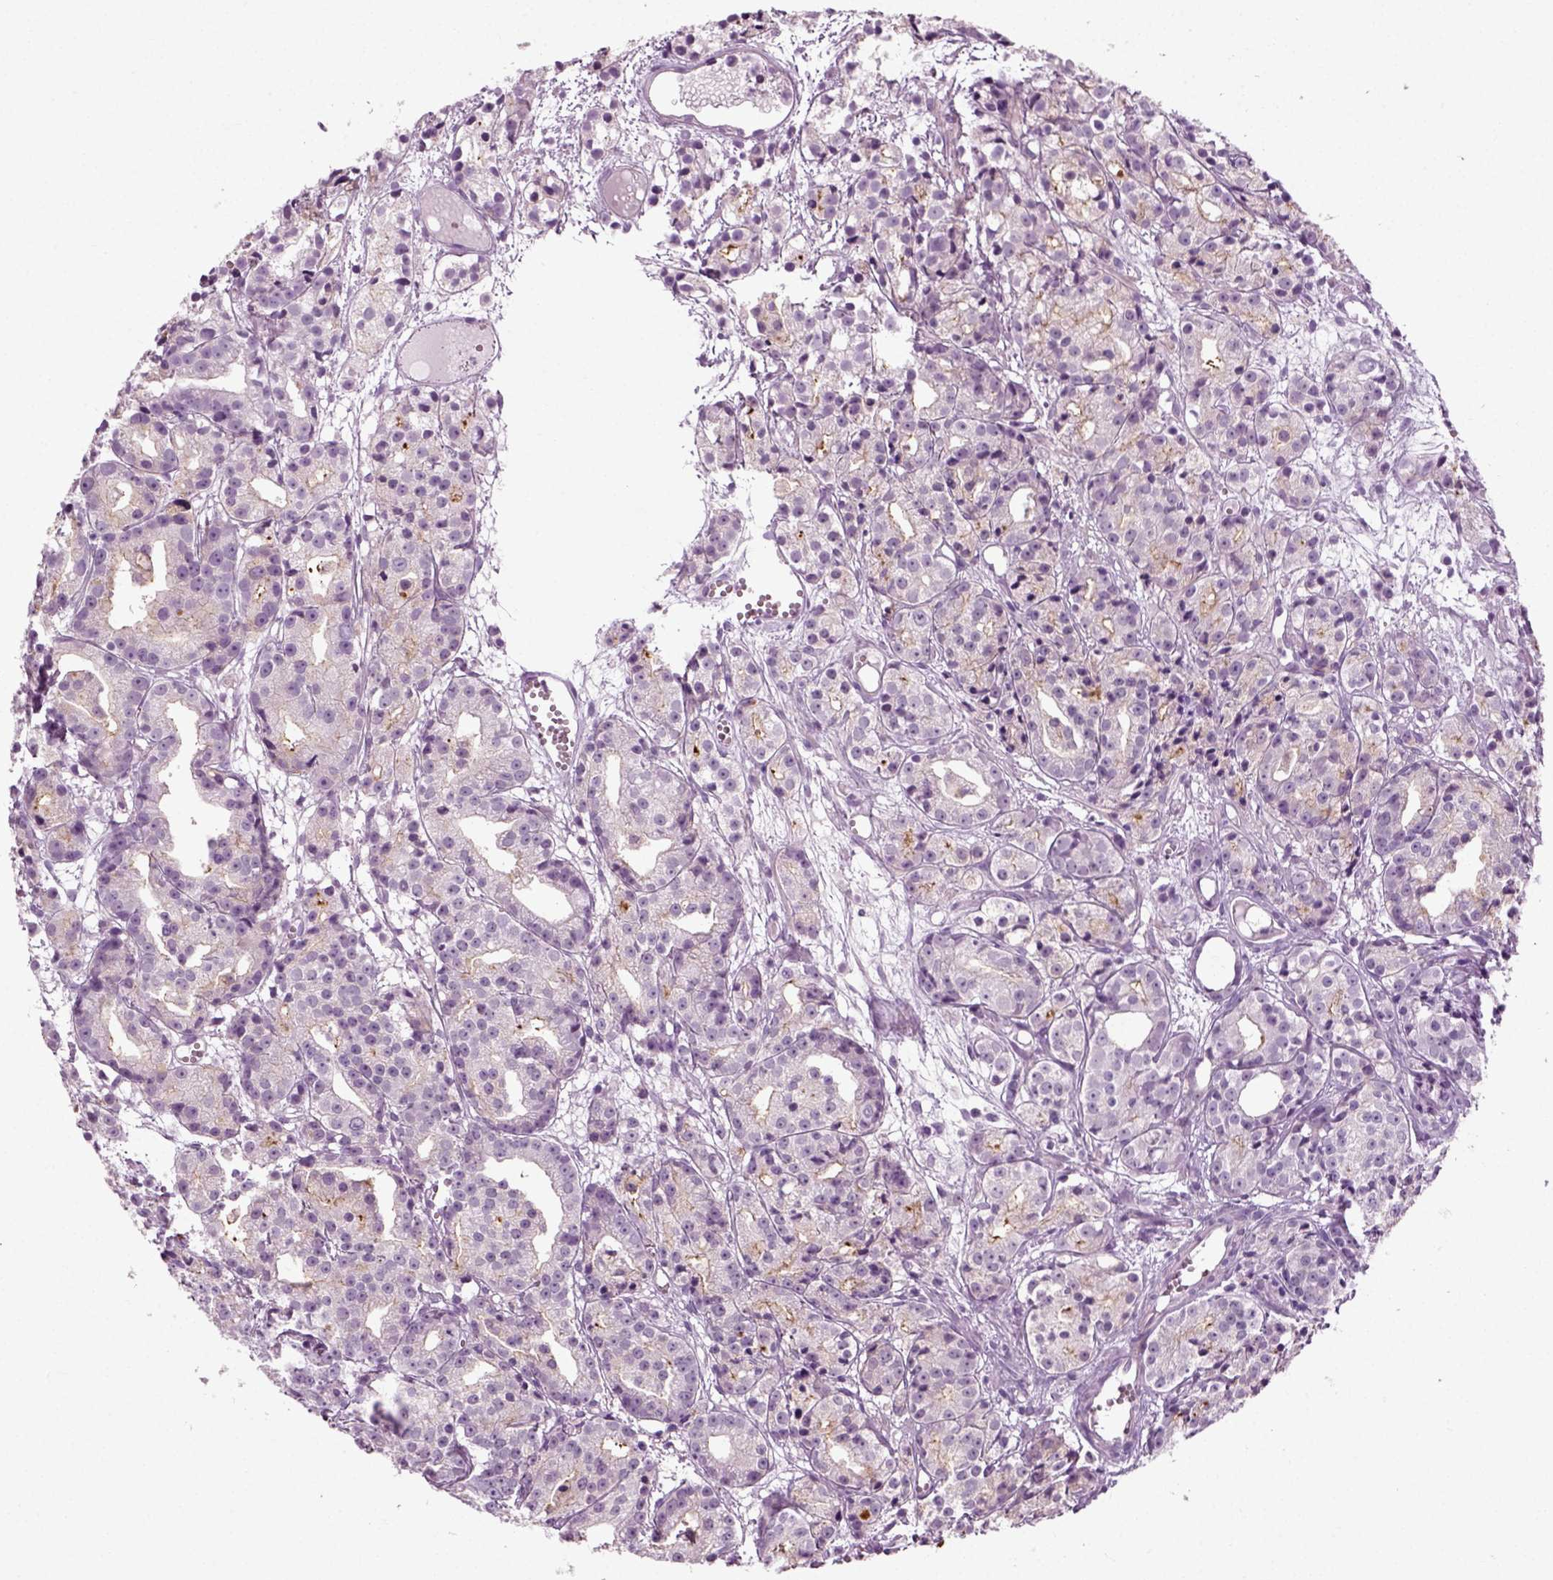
{"staining": {"intensity": "negative", "quantity": "none", "location": "none"}, "tissue": "prostate cancer", "cell_type": "Tumor cells", "image_type": "cancer", "snomed": [{"axis": "morphology", "description": "Adenocarcinoma, Medium grade"}, {"axis": "topography", "description": "Prostate"}], "caption": "IHC histopathology image of prostate adenocarcinoma (medium-grade) stained for a protein (brown), which displays no positivity in tumor cells.", "gene": "ZC2HC1C", "patient": {"sex": "male", "age": 74}}